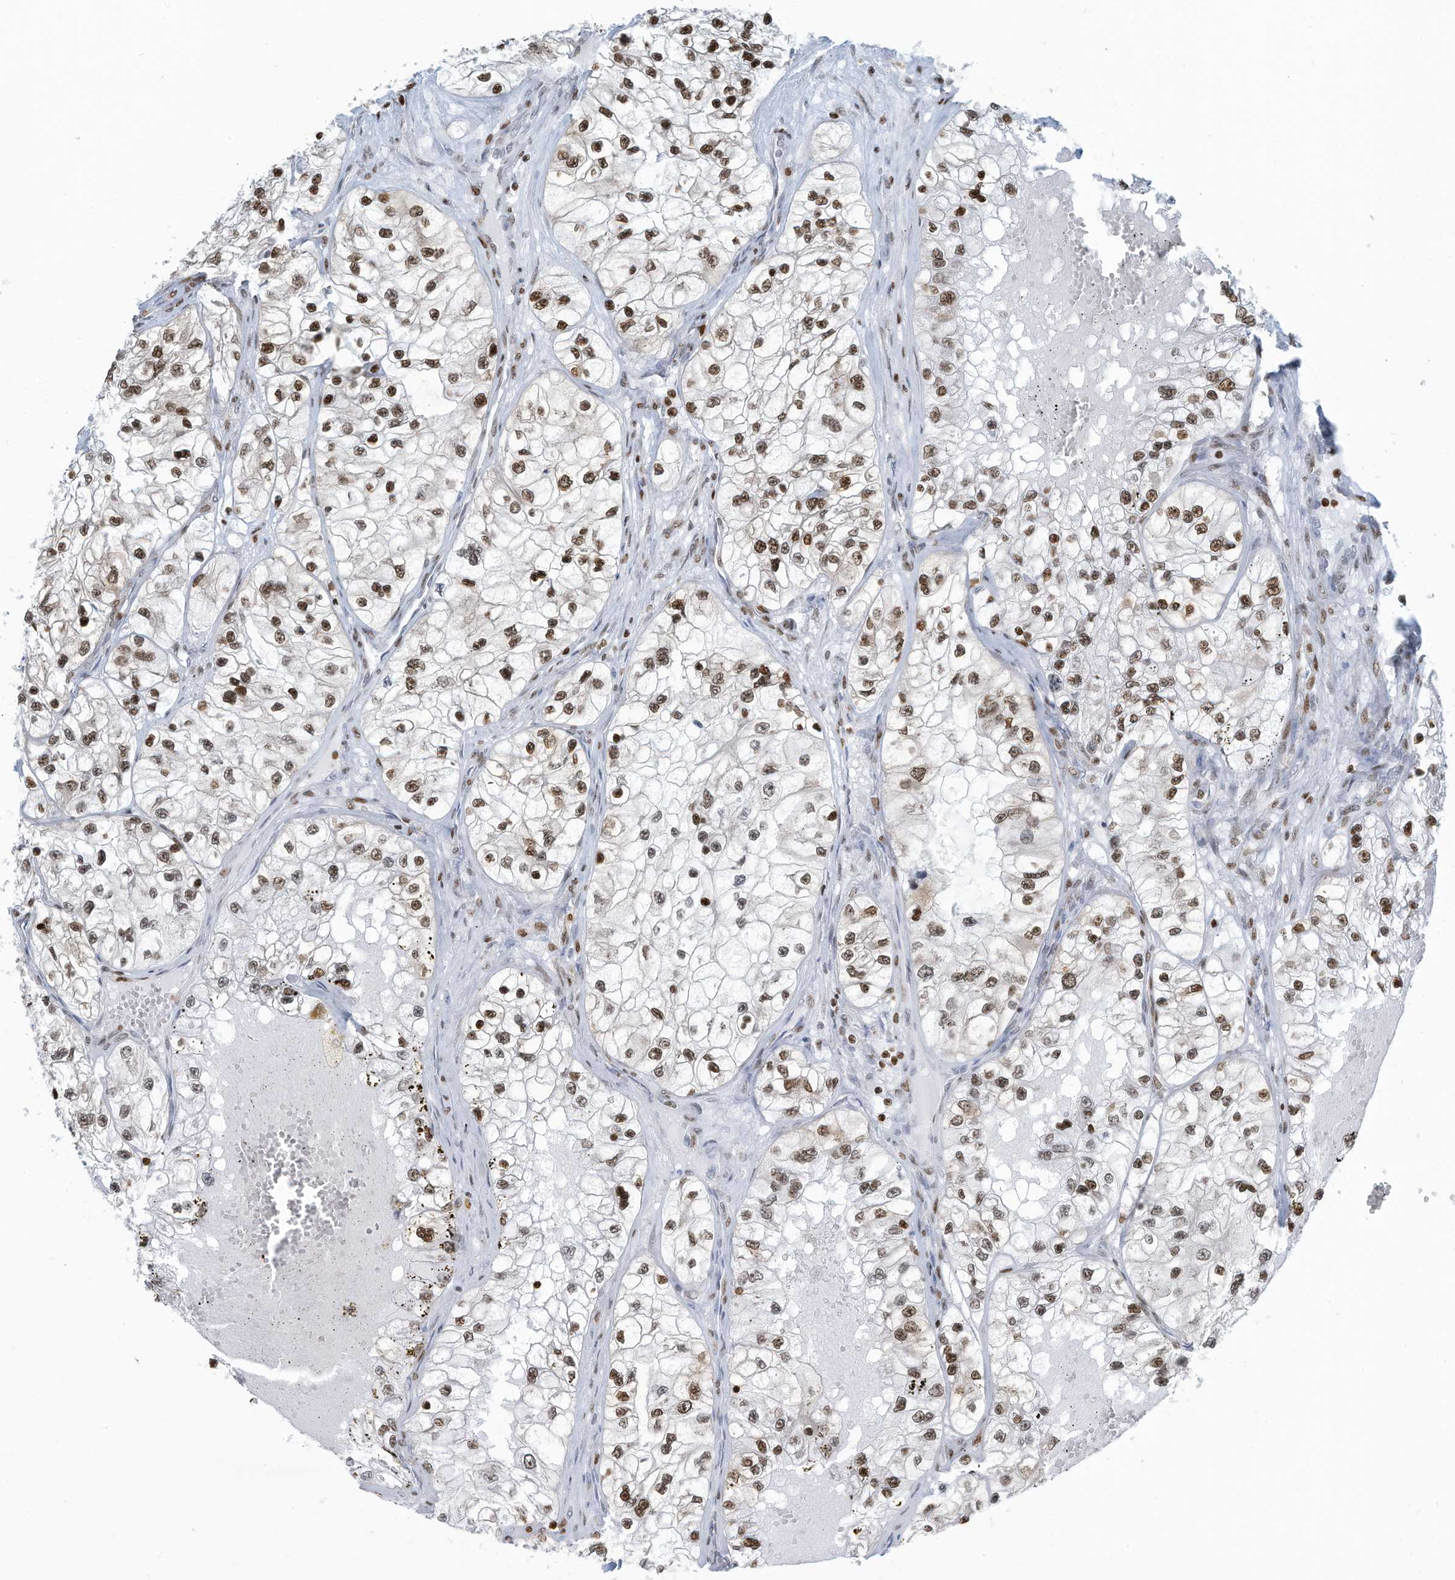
{"staining": {"intensity": "strong", "quantity": ">75%", "location": "nuclear"}, "tissue": "renal cancer", "cell_type": "Tumor cells", "image_type": "cancer", "snomed": [{"axis": "morphology", "description": "Adenocarcinoma, NOS"}, {"axis": "topography", "description": "Kidney"}], "caption": "Human renal adenocarcinoma stained with a brown dye demonstrates strong nuclear positive expression in approximately >75% of tumor cells.", "gene": "SARNP", "patient": {"sex": "female", "age": 57}}